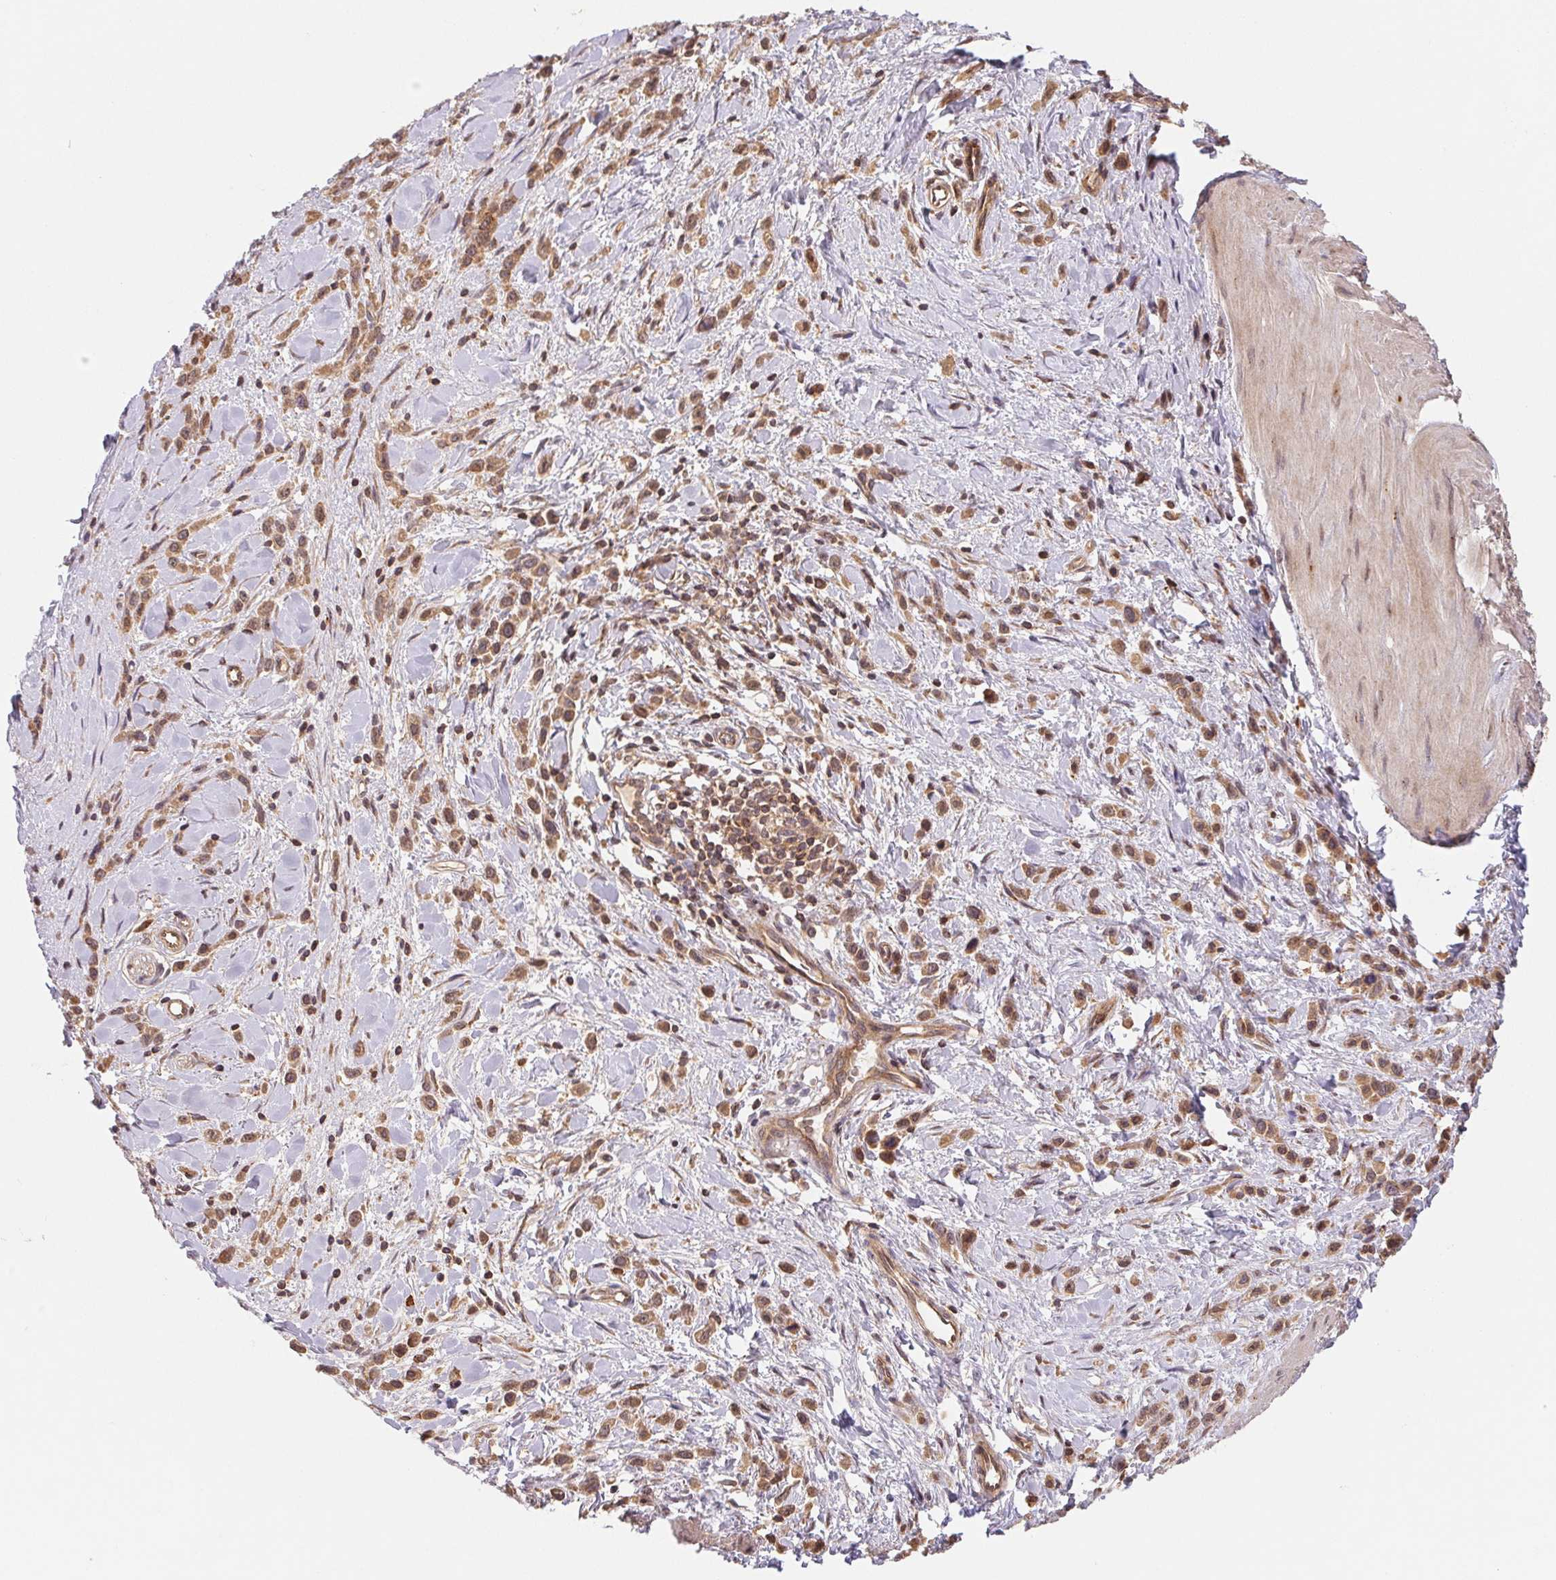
{"staining": {"intensity": "moderate", "quantity": ">75%", "location": "cytoplasmic/membranous,nuclear"}, "tissue": "stomach cancer", "cell_type": "Tumor cells", "image_type": "cancer", "snomed": [{"axis": "morphology", "description": "Adenocarcinoma, NOS"}, {"axis": "topography", "description": "Stomach"}], "caption": "Stomach cancer (adenocarcinoma) was stained to show a protein in brown. There is medium levels of moderate cytoplasmic/membranous and nuclear positivity in about >75% of tumor cells. The staining was performed using DAB (3,3'-diaminobenzidine), with brown indicating positive protein expression. Nuclei are stained blue with hematoxylin.", "gene": "MEX3D", "patient": {"sex": "male", "age": 47}}